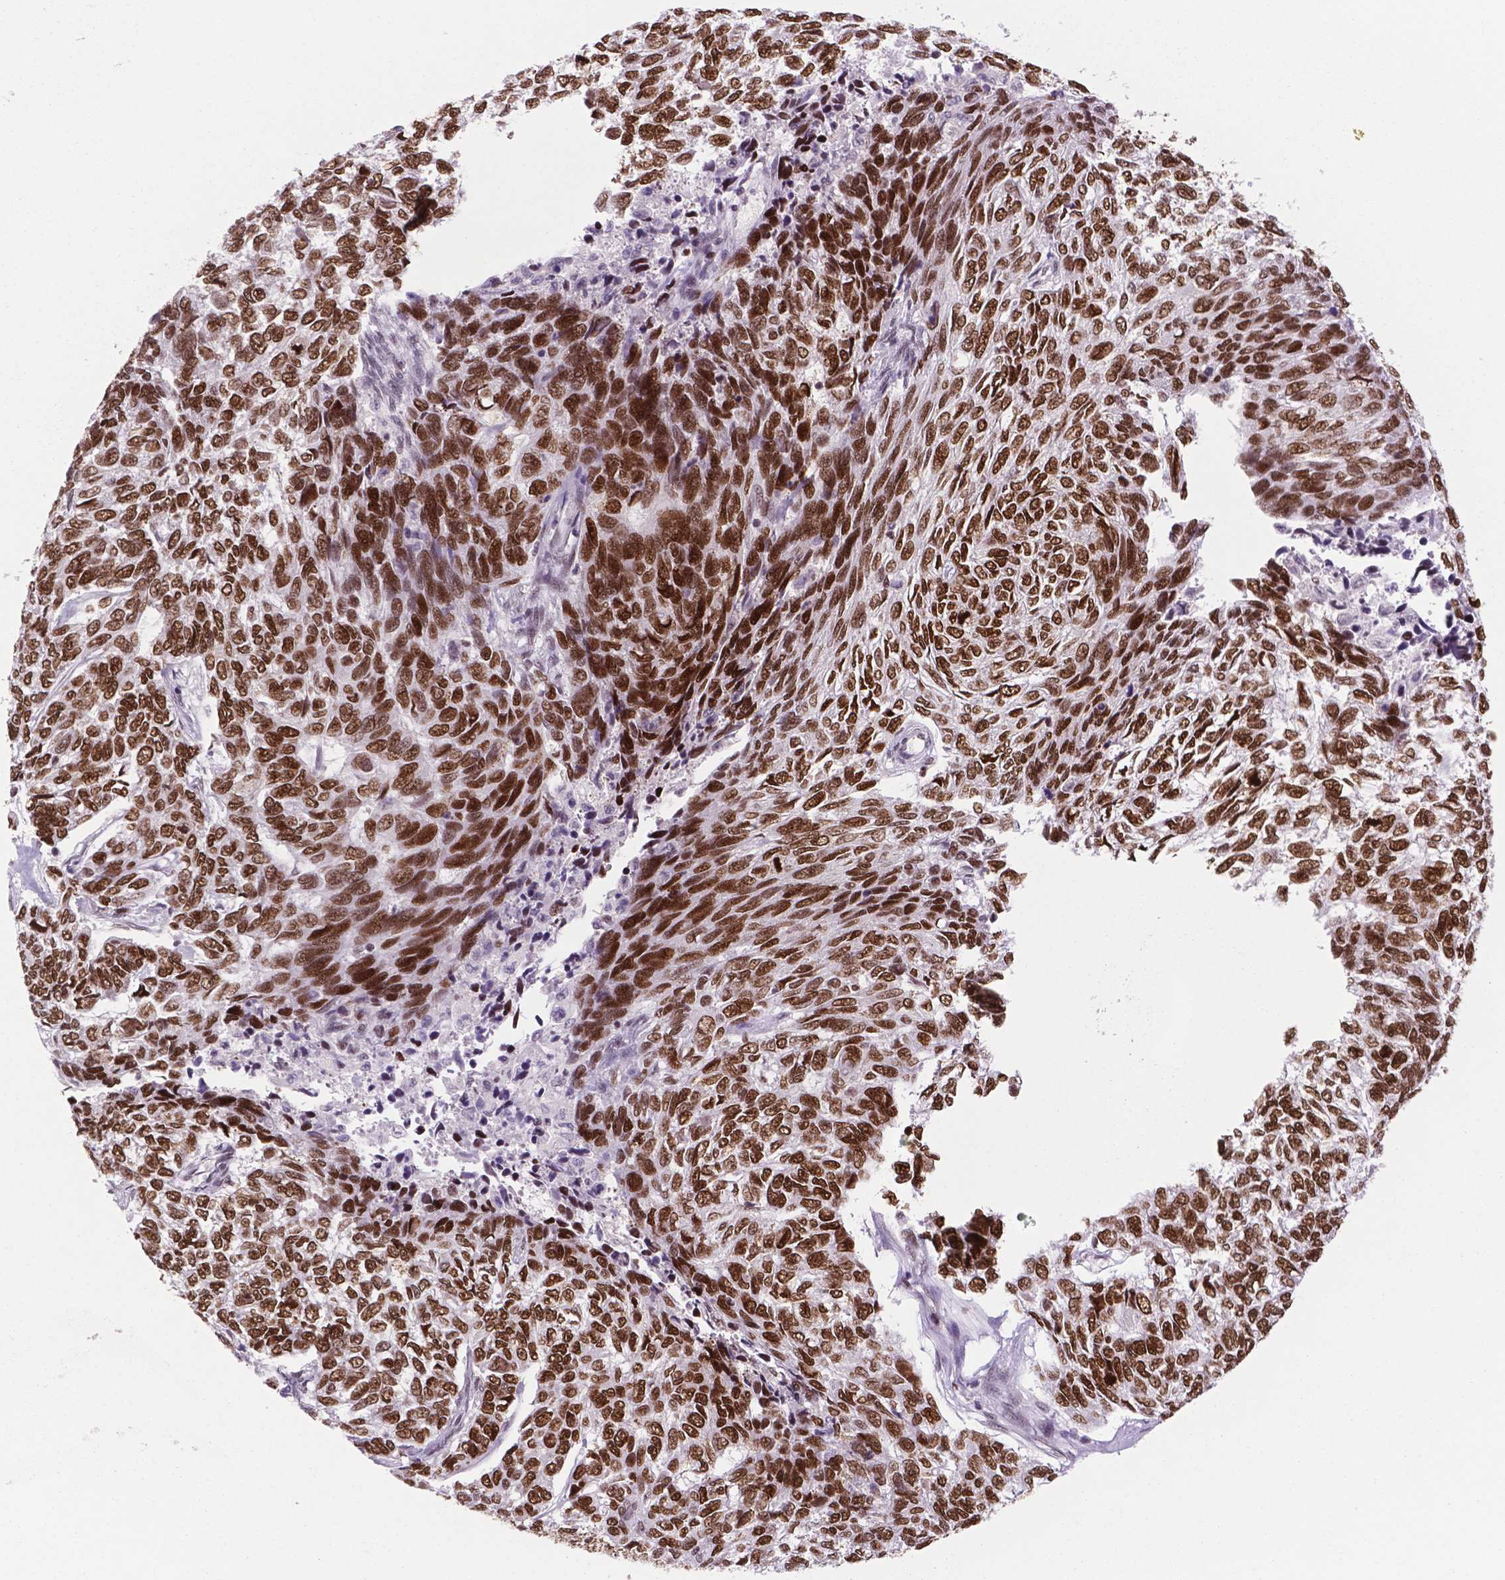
{"staining": {"intensity": "strong", "quantity": ">75%", "location": "nuclear"}, "tissue": "skin cancer", "cell_type": "Tumor cells", "image_type": "cancer", "snomed": [{"axis": "morphology", "description": "Basal cell carcinoma"}, {"axis": "topography", "description": "Skin"}], "caption": "Brown immunohistochemical staining in skin cancer demonstrates strong nuclear staining in approximately >75% of tumor cells. Ihc stains the protein of interest in brown and the nuclei are stained blue.", "gene": "MSH6", "patient": {"sex": "female", "age": 65}}